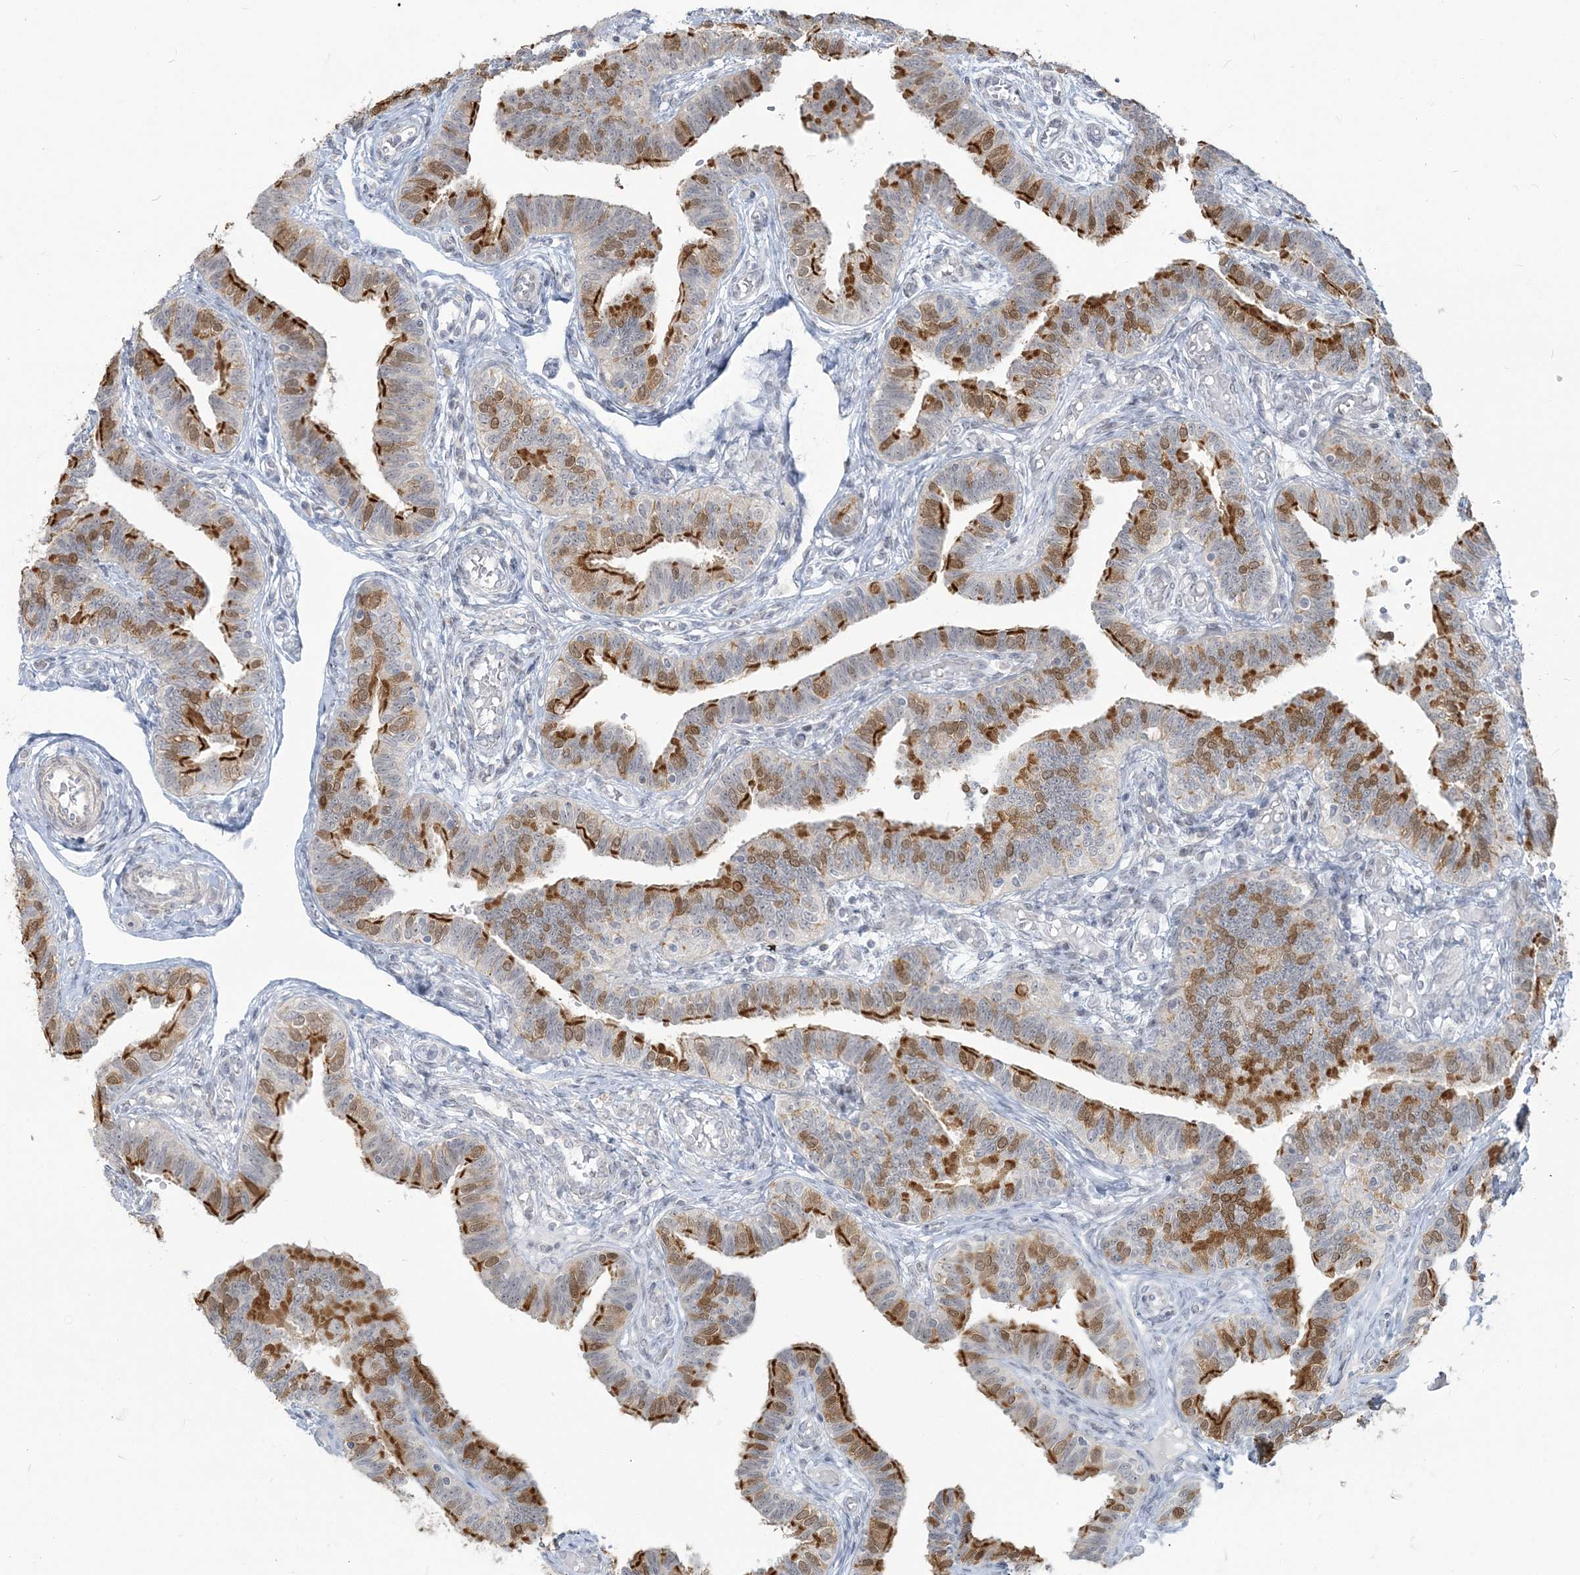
{"staining": {"intensity": "strong", "quantity": "25%-75%", "location": "cytoplasmic/membranous,nuclear"}, "tissue": "fallopian tube", "cell_type": "Glandular cells", "image_type": "normal", "snomed": [{"axis": "morphology", "description": "Normal tissue, NOS"}, {"axis": "topography", "description": "Fallopian tube"}], "caption": "Brown immunohistochemical staining in unremarkable human fallopian tube displays strong cytoplasmic/membranous,nuclear expression in about 25%-75% of glandular cells.", "gene": "SDAD1", "patient": {"sex": "female", "age": 39}}